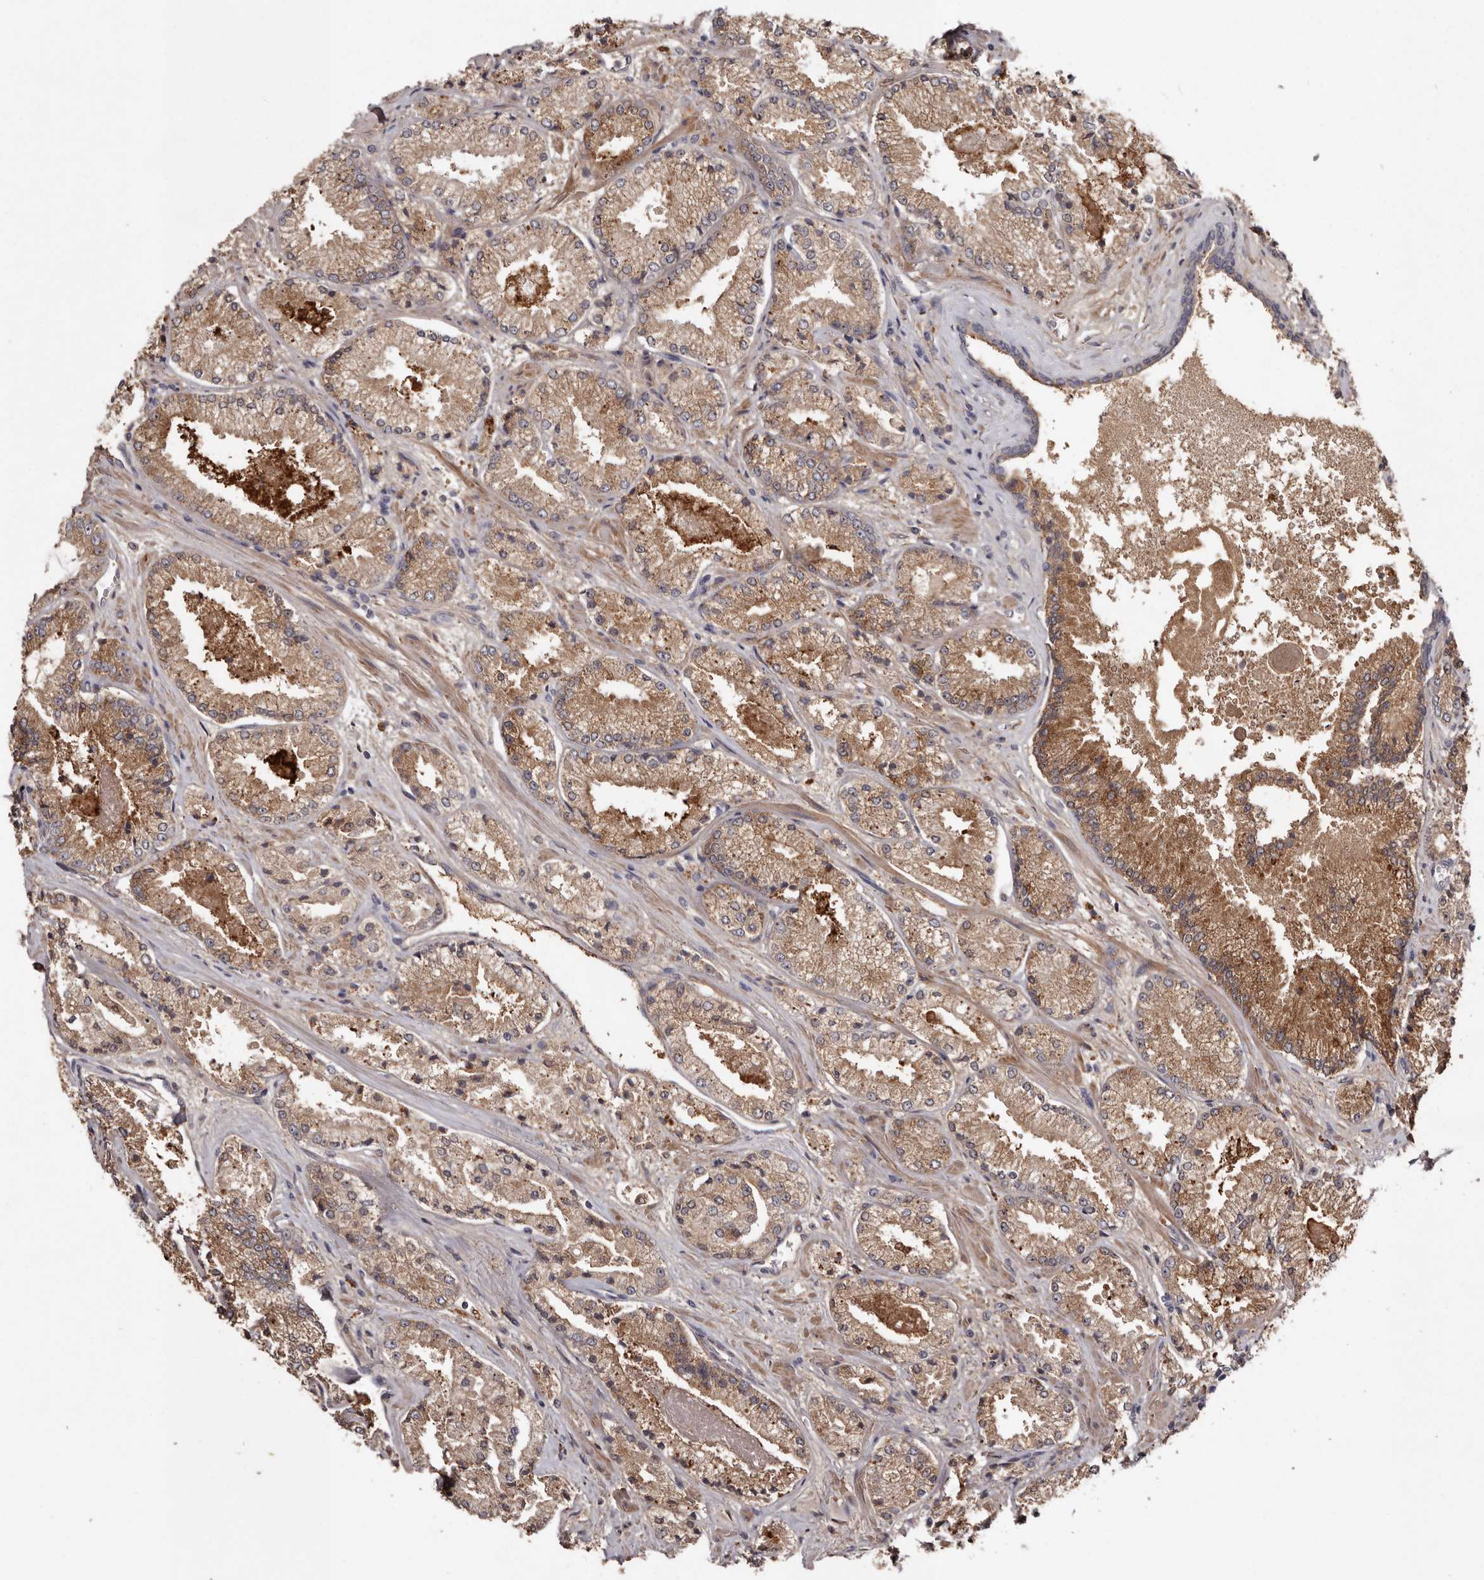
{"staining": {"intensity": "moderate", "quantity": ">75%", "location": "cytoplasmic/membranous"}, "tissue": "prostate cancer", "cell_type": "Tumor cells", "image_type": "cancer", "snomed": [{"axis": "morphology", "description": "Adenocarcinoma, High grade"}, {"axis": "topography", "description": "Prostate"}], "caption": "High-power microscopy captured an IHC image of prostate high-grade adenocarcinoma, revealing moderate cytoplasmic/membranous positivity in approximately >75% of tumor cells.", "gene": "CYP1B1", "patient": {"sex": "male", "age": 73}}